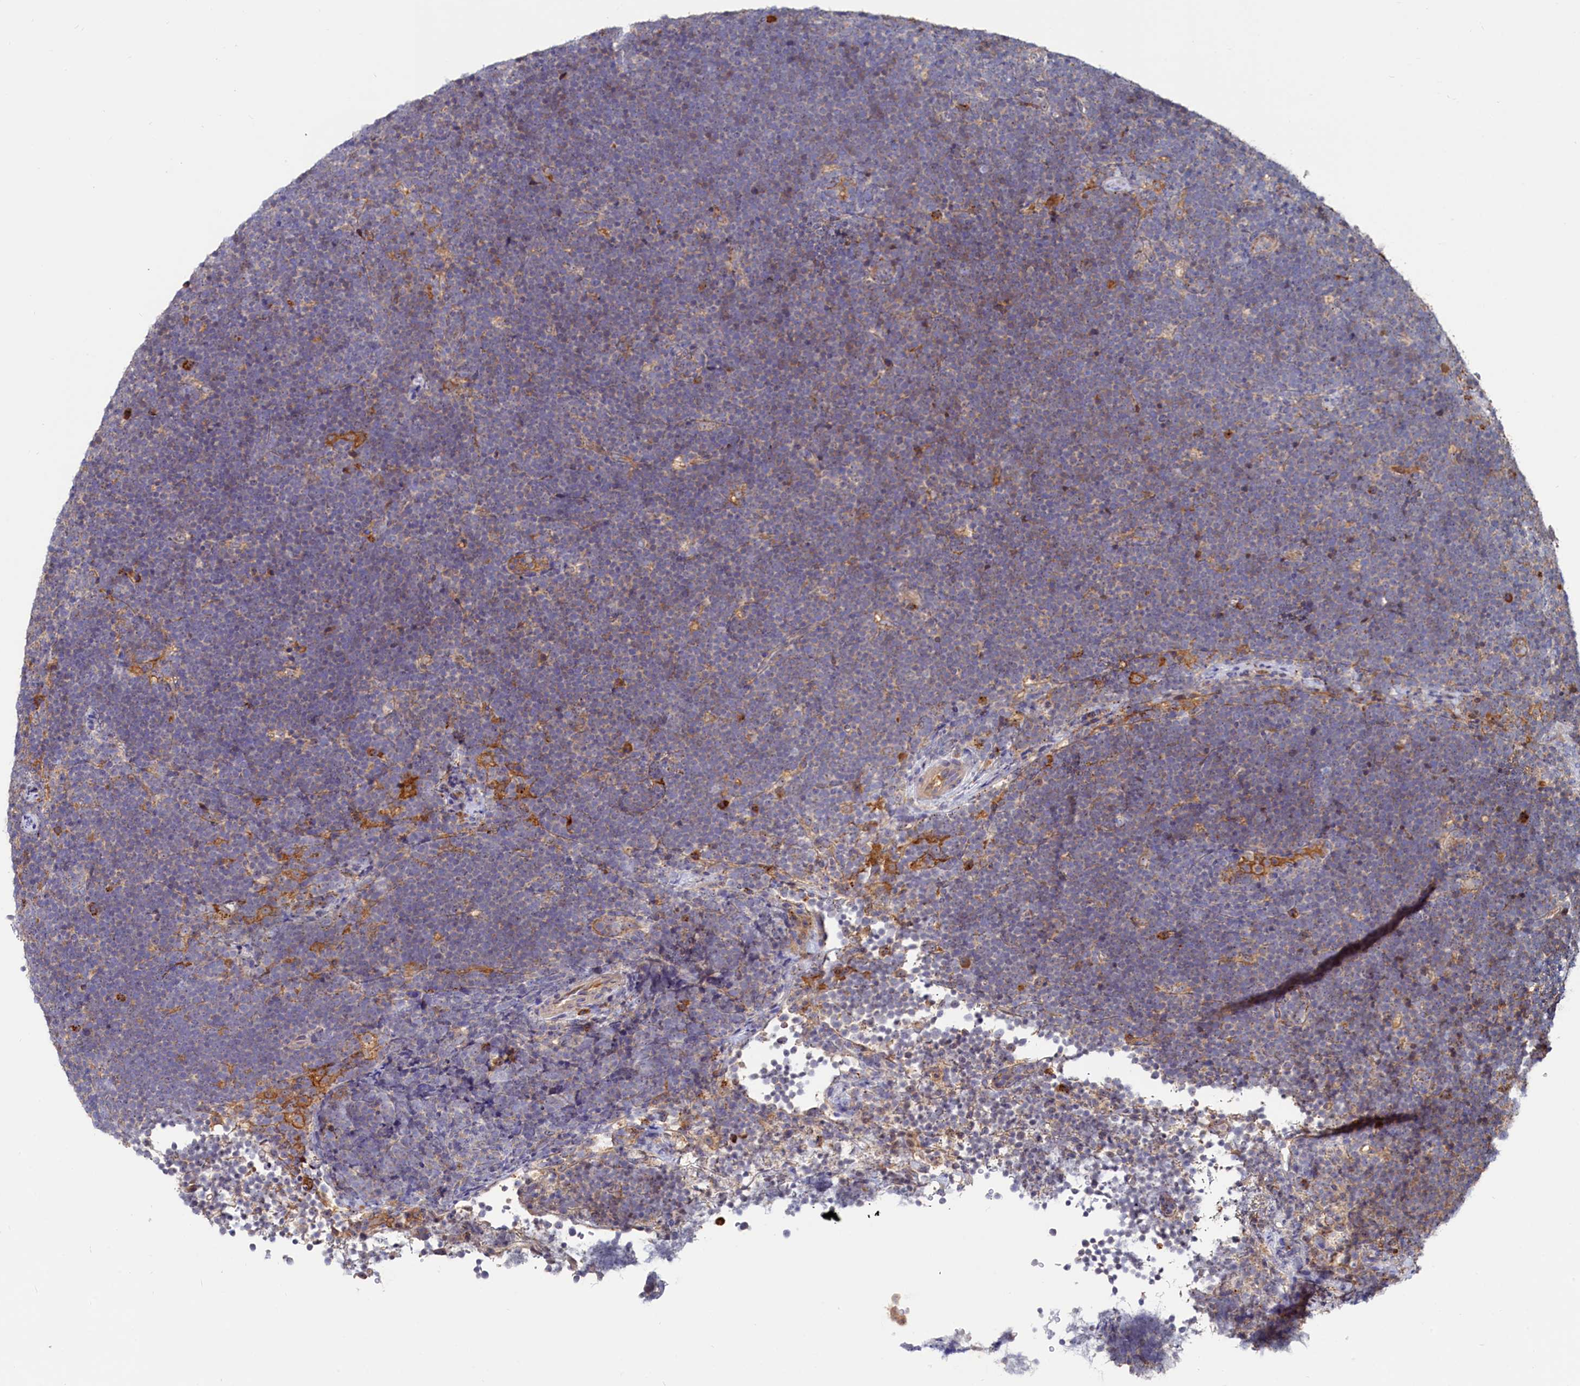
{"staining": {"intensity": "negative", "quantity": "none", "location": "none"}, "tissue": "lymphoma", "cell_type": "Tumor cells", "image_type": "cancer", "snomed": [{"axis": "morphology", "description": "Malignant lymphoma, non-Hodgkin's type, High grade"}, {"axis": "topography", "description": "Lymph node"}], "caption": "Lymphoma was stained to show a protein in brown. There is no significant positivity in tumor cells. (DAB (3,3'-diaminobenzidine) immunohistochemistry (IHC) visualized using brightfield microscopy, high magnification).", "gene": "RGS7BP", "patient": {"sex": "male", "age": 13}}